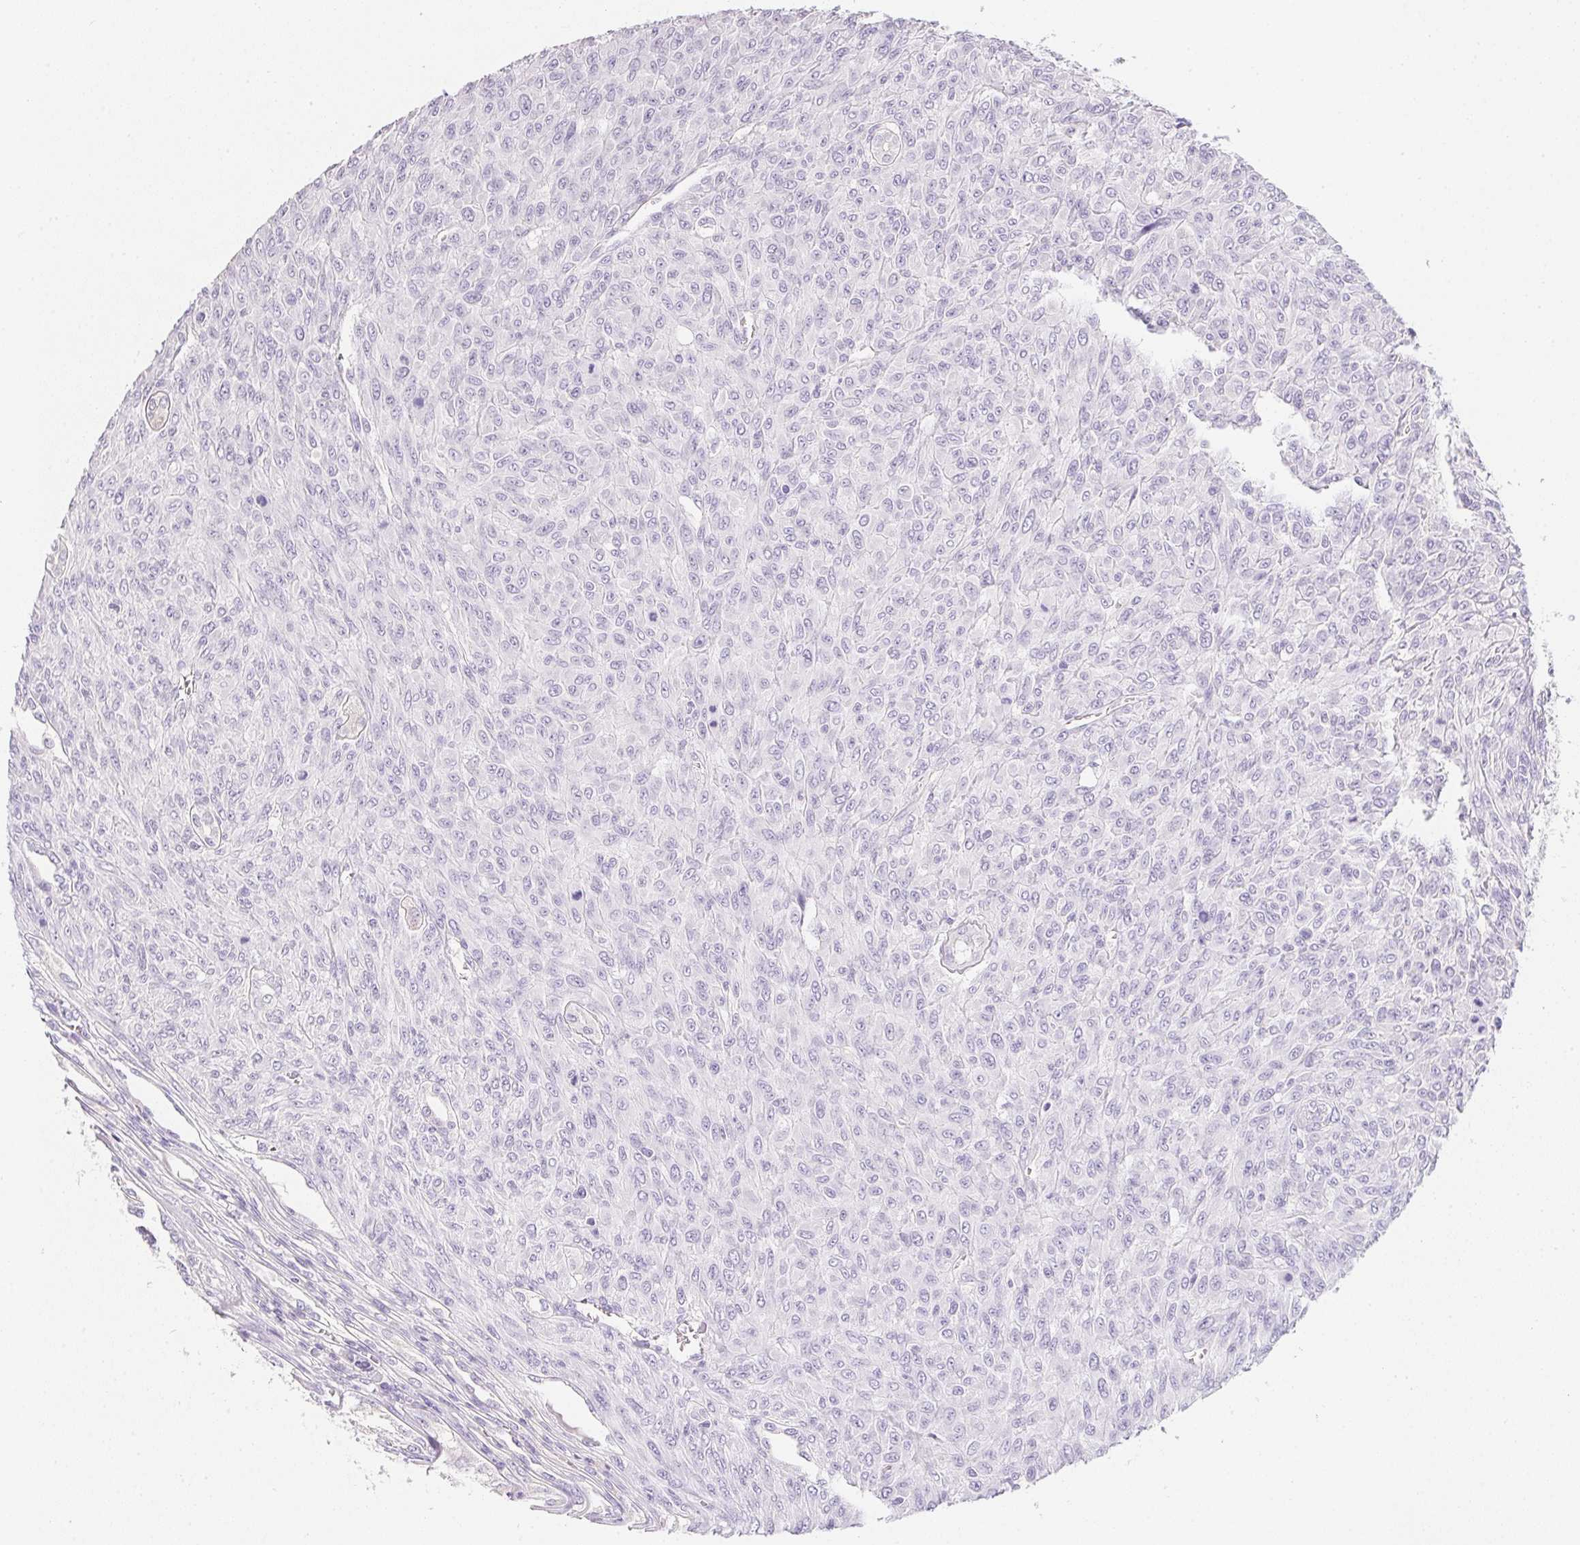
{"staining": {"intensity": "negative", "quantity": "none", "location": "none"}, "tissue": "renal cancer", "cell_type": "Tumor cells", "image_type": "cancer", "snomed": [{"axis": "morphology", "description": "Adenocarcinoma, NOS"}, {"axis": "topography", "description": "Kidney"}], "caption": "Photomicrograph shows no protein positivity in tumor cells of renal cancer tissue.", "gene": "AQP5", "patient": {"sex": "male", "age": 58}}